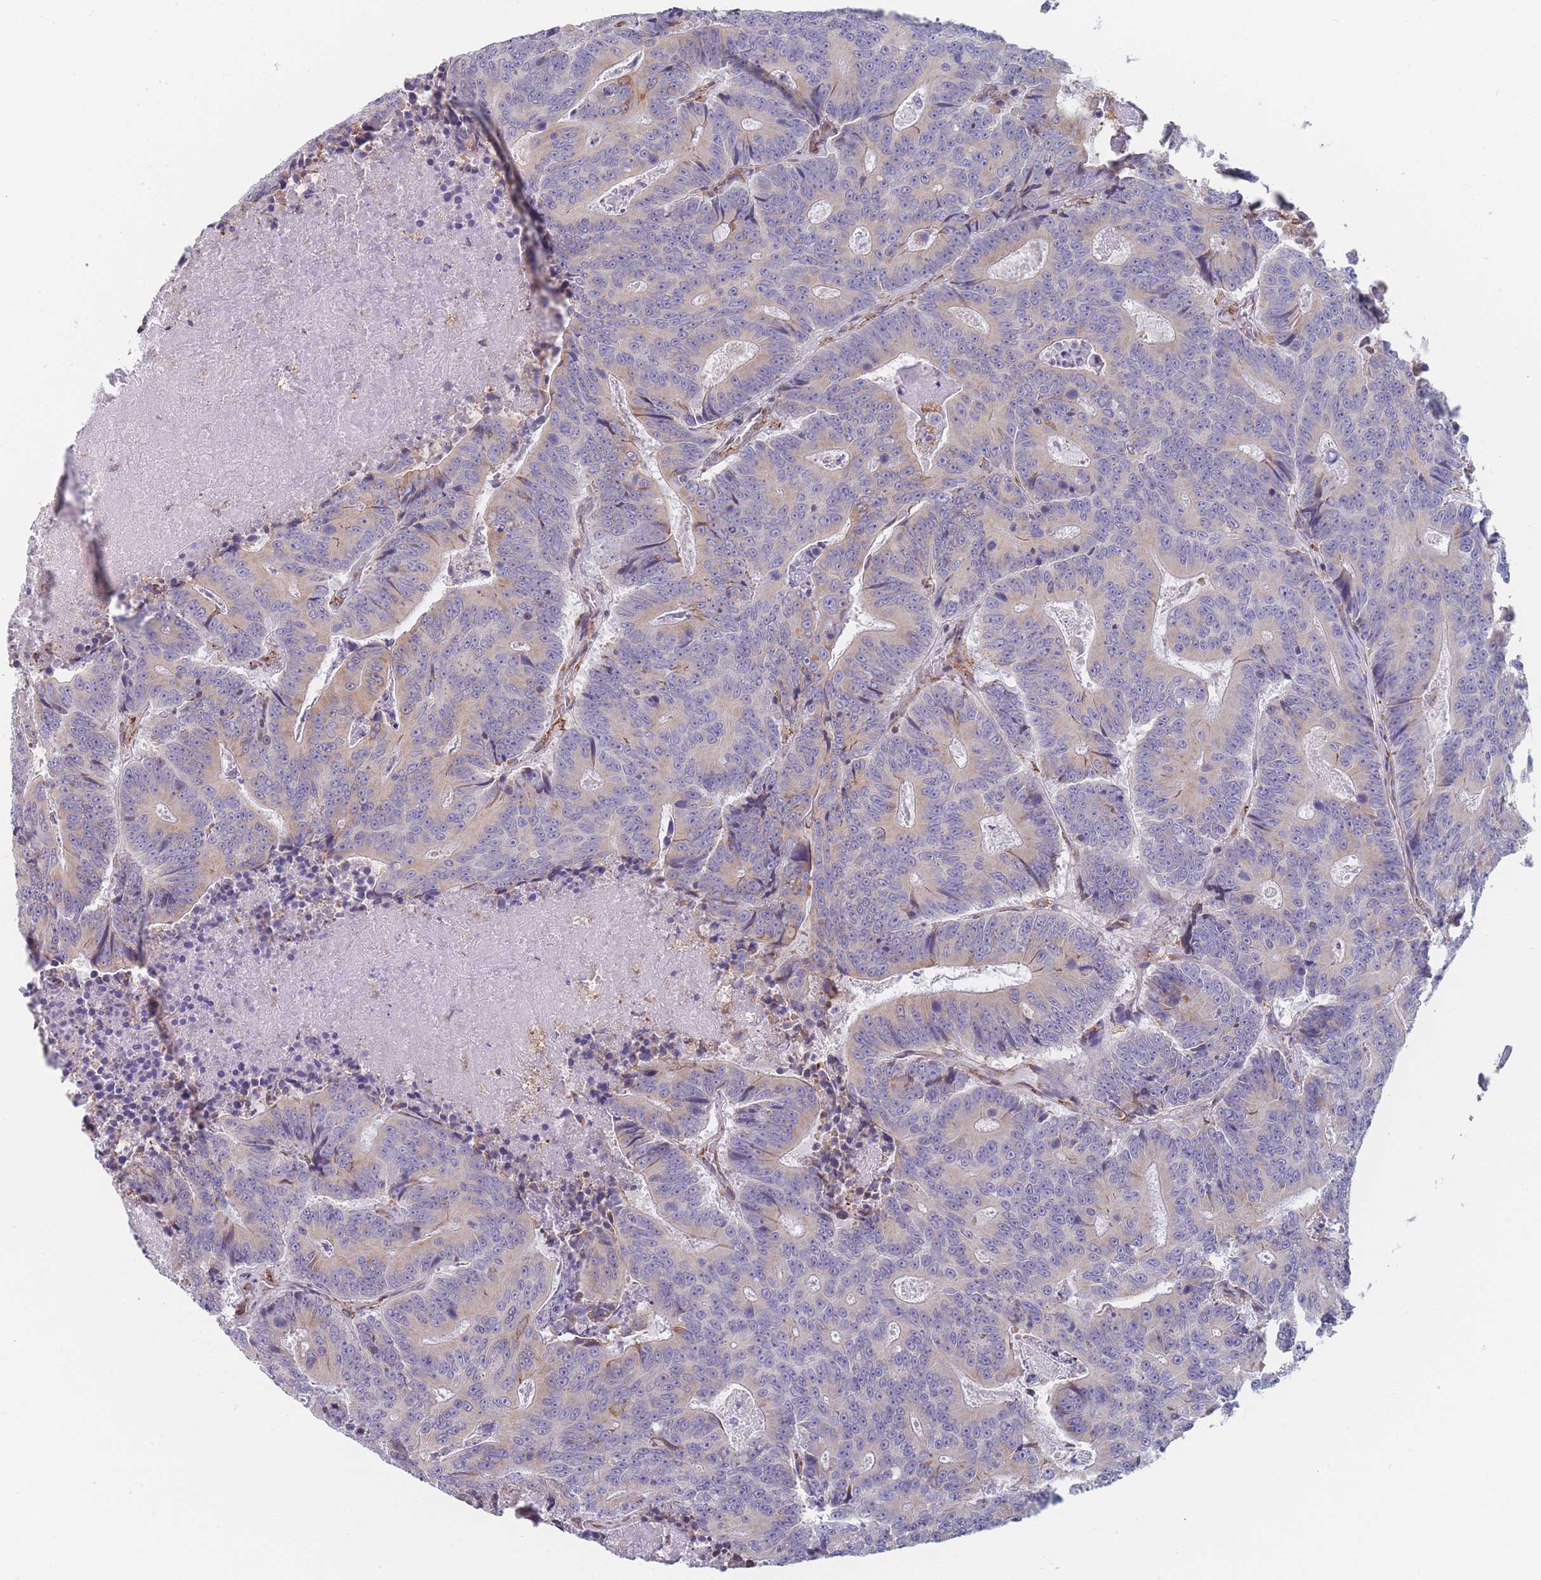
{"staining": {"intensity": "weak", "quantity": "<25%", "location": "cytoplasmic/membranous"}, "tissue": "colorectal cancer", "cell_type": "Tumor cells", "image_type": "cancer", "snomed": [{"axis": "morphology", "description": "Adenocarcinoma, NOS"}, {"axis": "topography", "description": "Colon"}], "caption": "Adenocarcinoma (colorectal) stained for a protein using IHC reveals no expression tumor cells.", "gene": "OR7C2", "patient": {"sex": "male", "age": 83}}